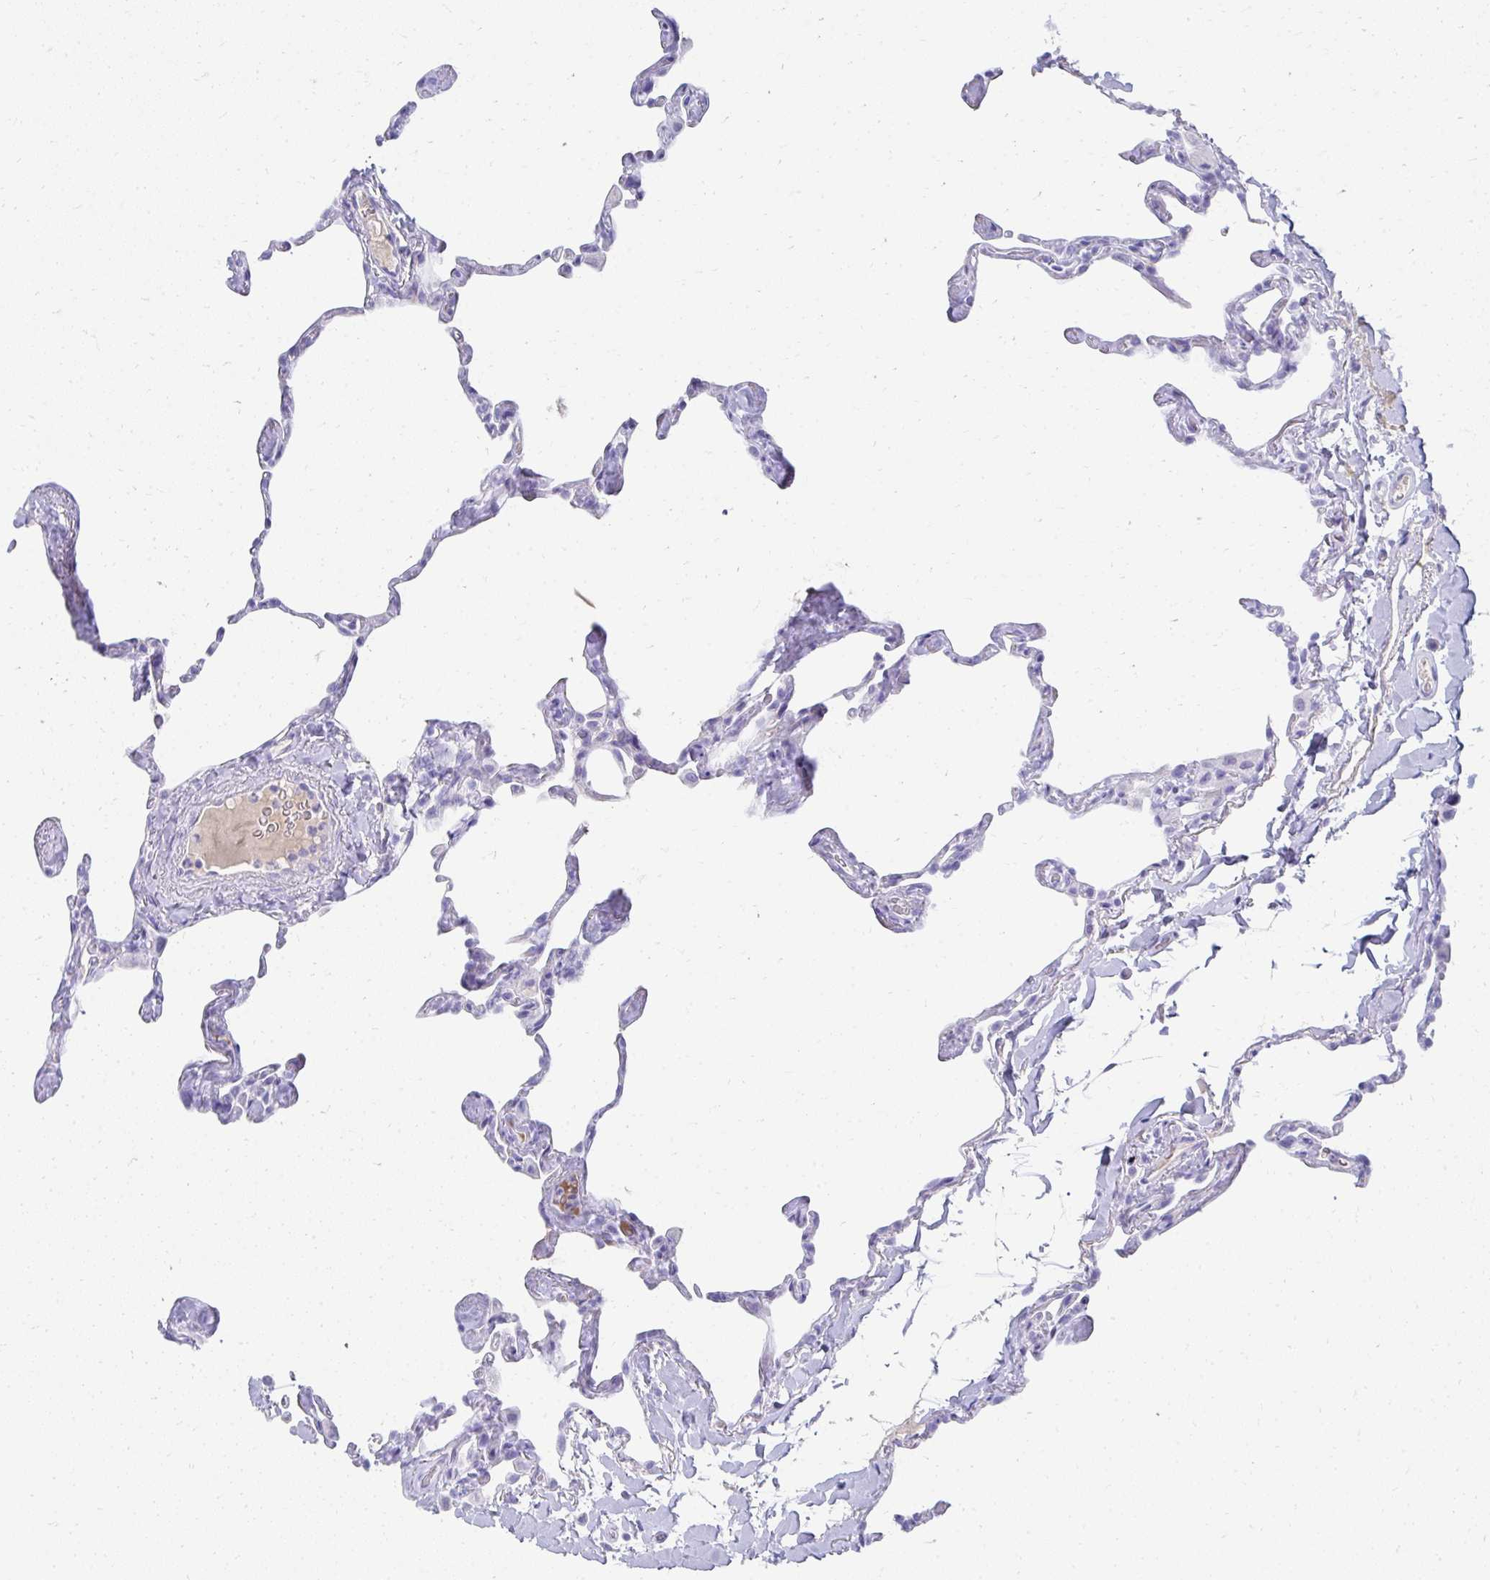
{"staining": {"intensity": "negative", "quantity": "none", "location": "none"}, "tissue": "lung", "cell_type": "Alveolar cells", "image_type": "normal", "snomed": [{"axis": "morphology", "description": "Normal tissue, NOS"}, {"axis": "topography", "description": "Lung"}], "caption": "Immunohistochemistry of benign human lung displays no staining in alveolar cells.", "gene": "TNNT1", "patient": {"sex": "male", "age": 65}}